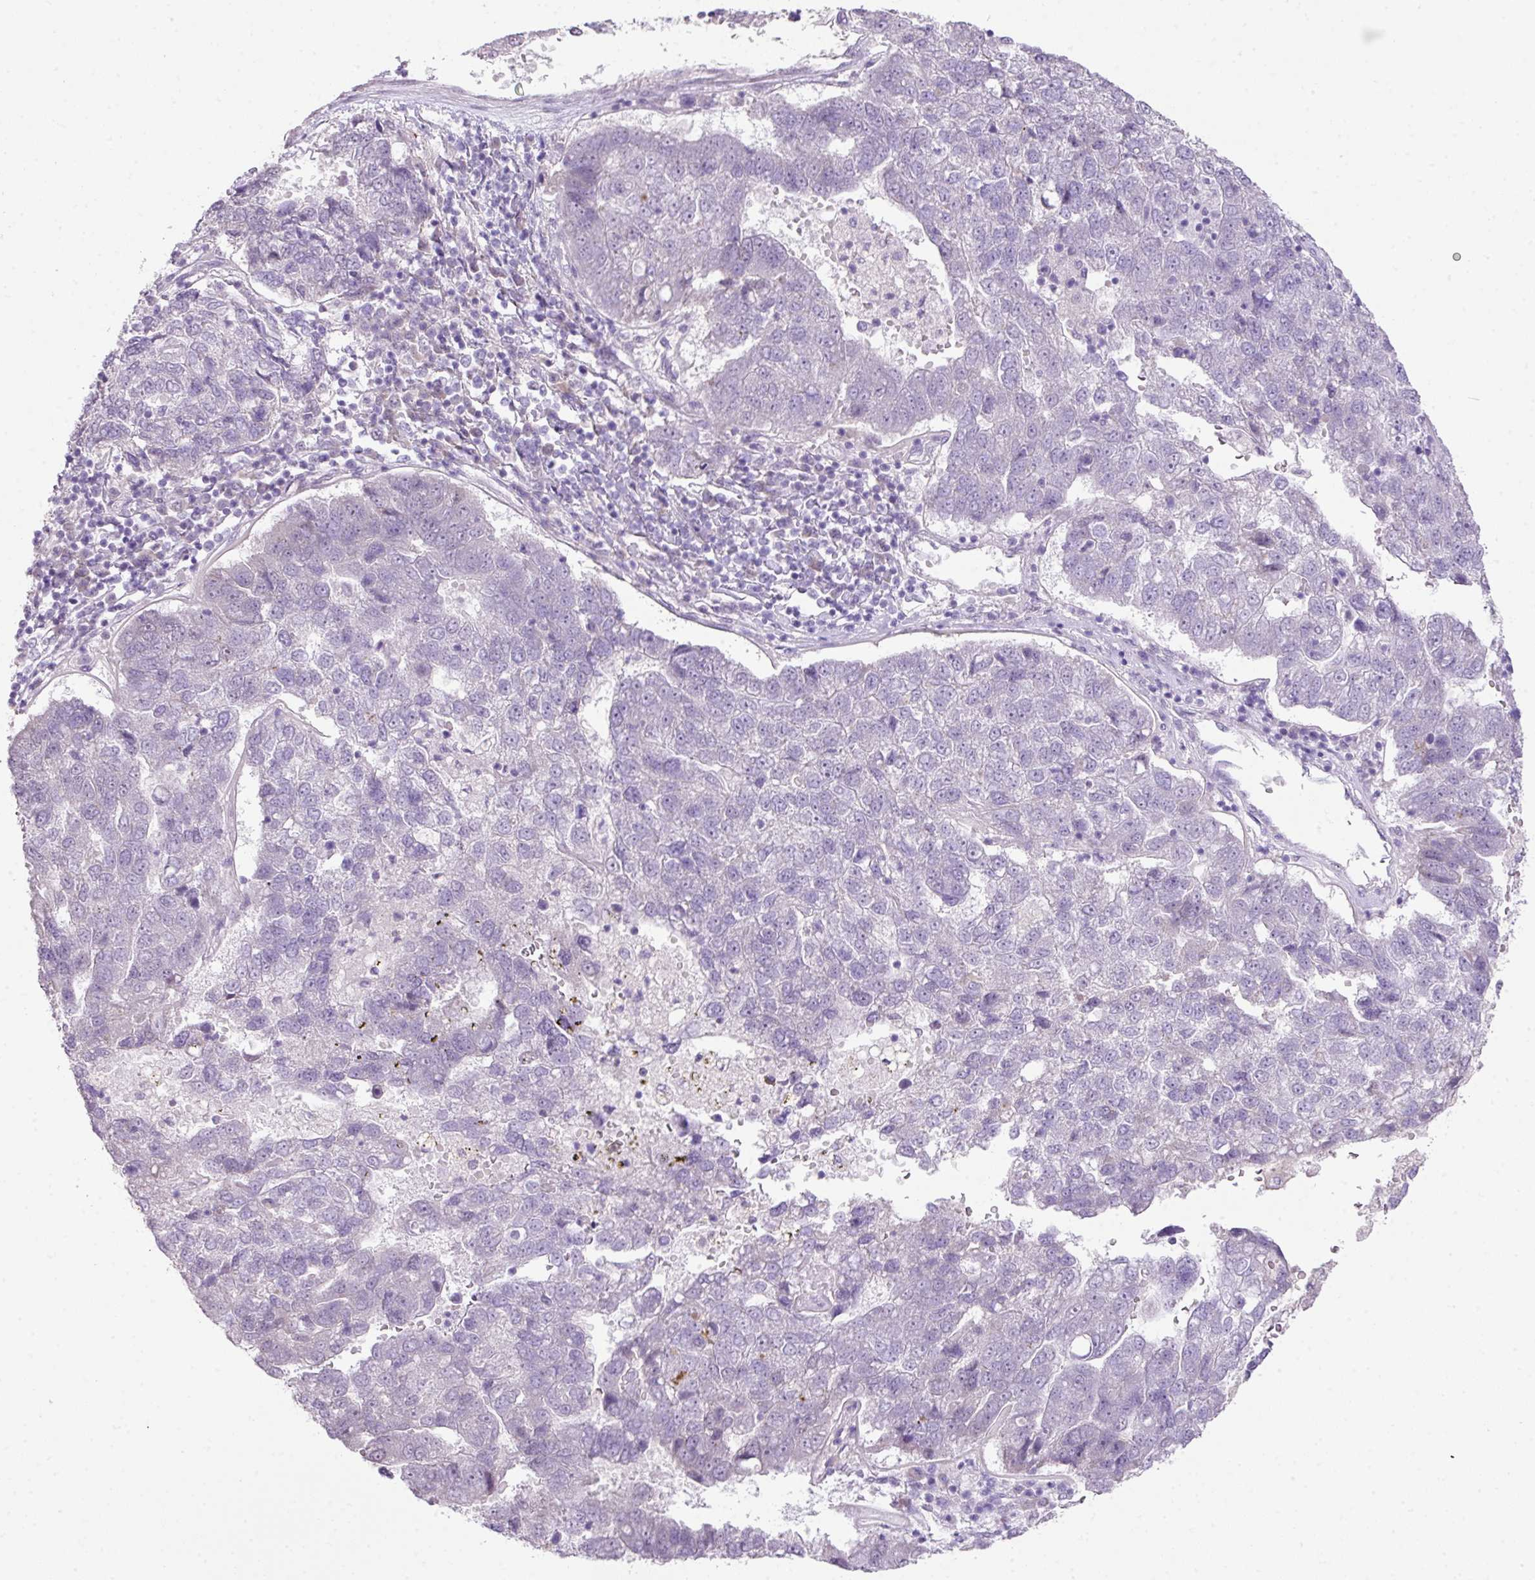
{"staining": {"intensity": "negative", "quantity": "none", "location": "none"}, "tissue": "pancreatic cancer", "cell_type": "Tumor cells", "image_type": "cancer", "snomed": [{"axis": "morphology", "description": "Adenocarcinoma, NOS"}, {"axis": "topography", "description": "Pancreas"}], "caption": "This photomicrograph is of adenocarcinoma (pancreatic) stained with immunohistochemistry to label a protein in brown with the nuclei are counter-stained blue. There is no positivity in tumor cells. (DAB immunohistochemistry, high magnification).", "gene": "DIP2A", "patient": {"sex": "female", "age": 61}}